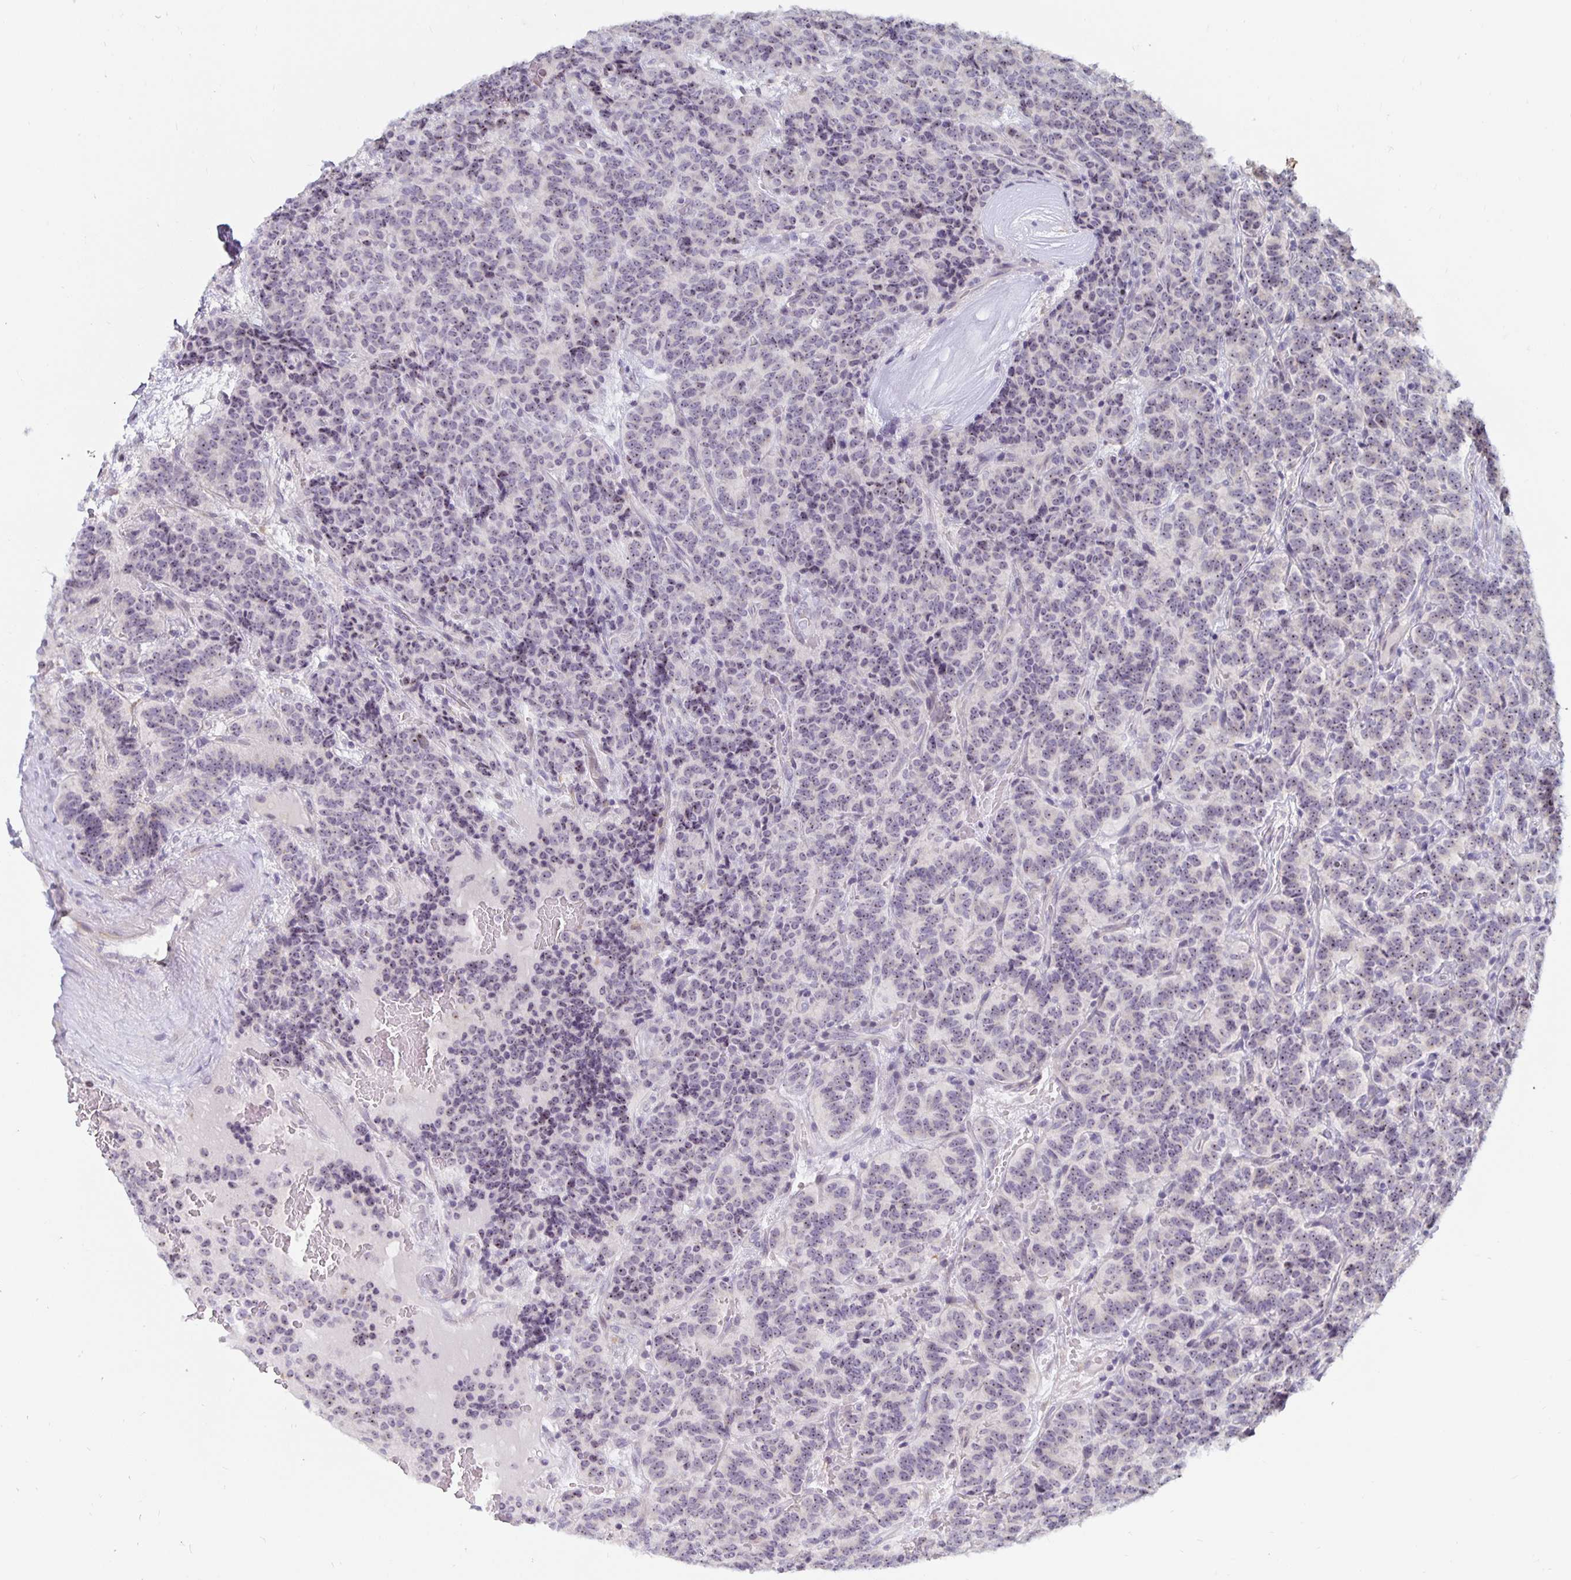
{"staining": {"intensity": "weak", "quantity": ">75%", "location": "nuclear"}, "tissue": "carcinoid", "cell_type": "Tumor cells", "image_type": "cancer", "snomed": [{"axis": "morphology", "description": "Carcinoid, malignant, NOS"}, {"axis": "topography", "description": "Pancreas"}], "caption": "Tumor cells demonstrate low levels of weak nuclear staining in about >75% of cells in human malignant carcinoid.", "gene": "NUP85", "patient": {"sex": "male", "age": 36}}